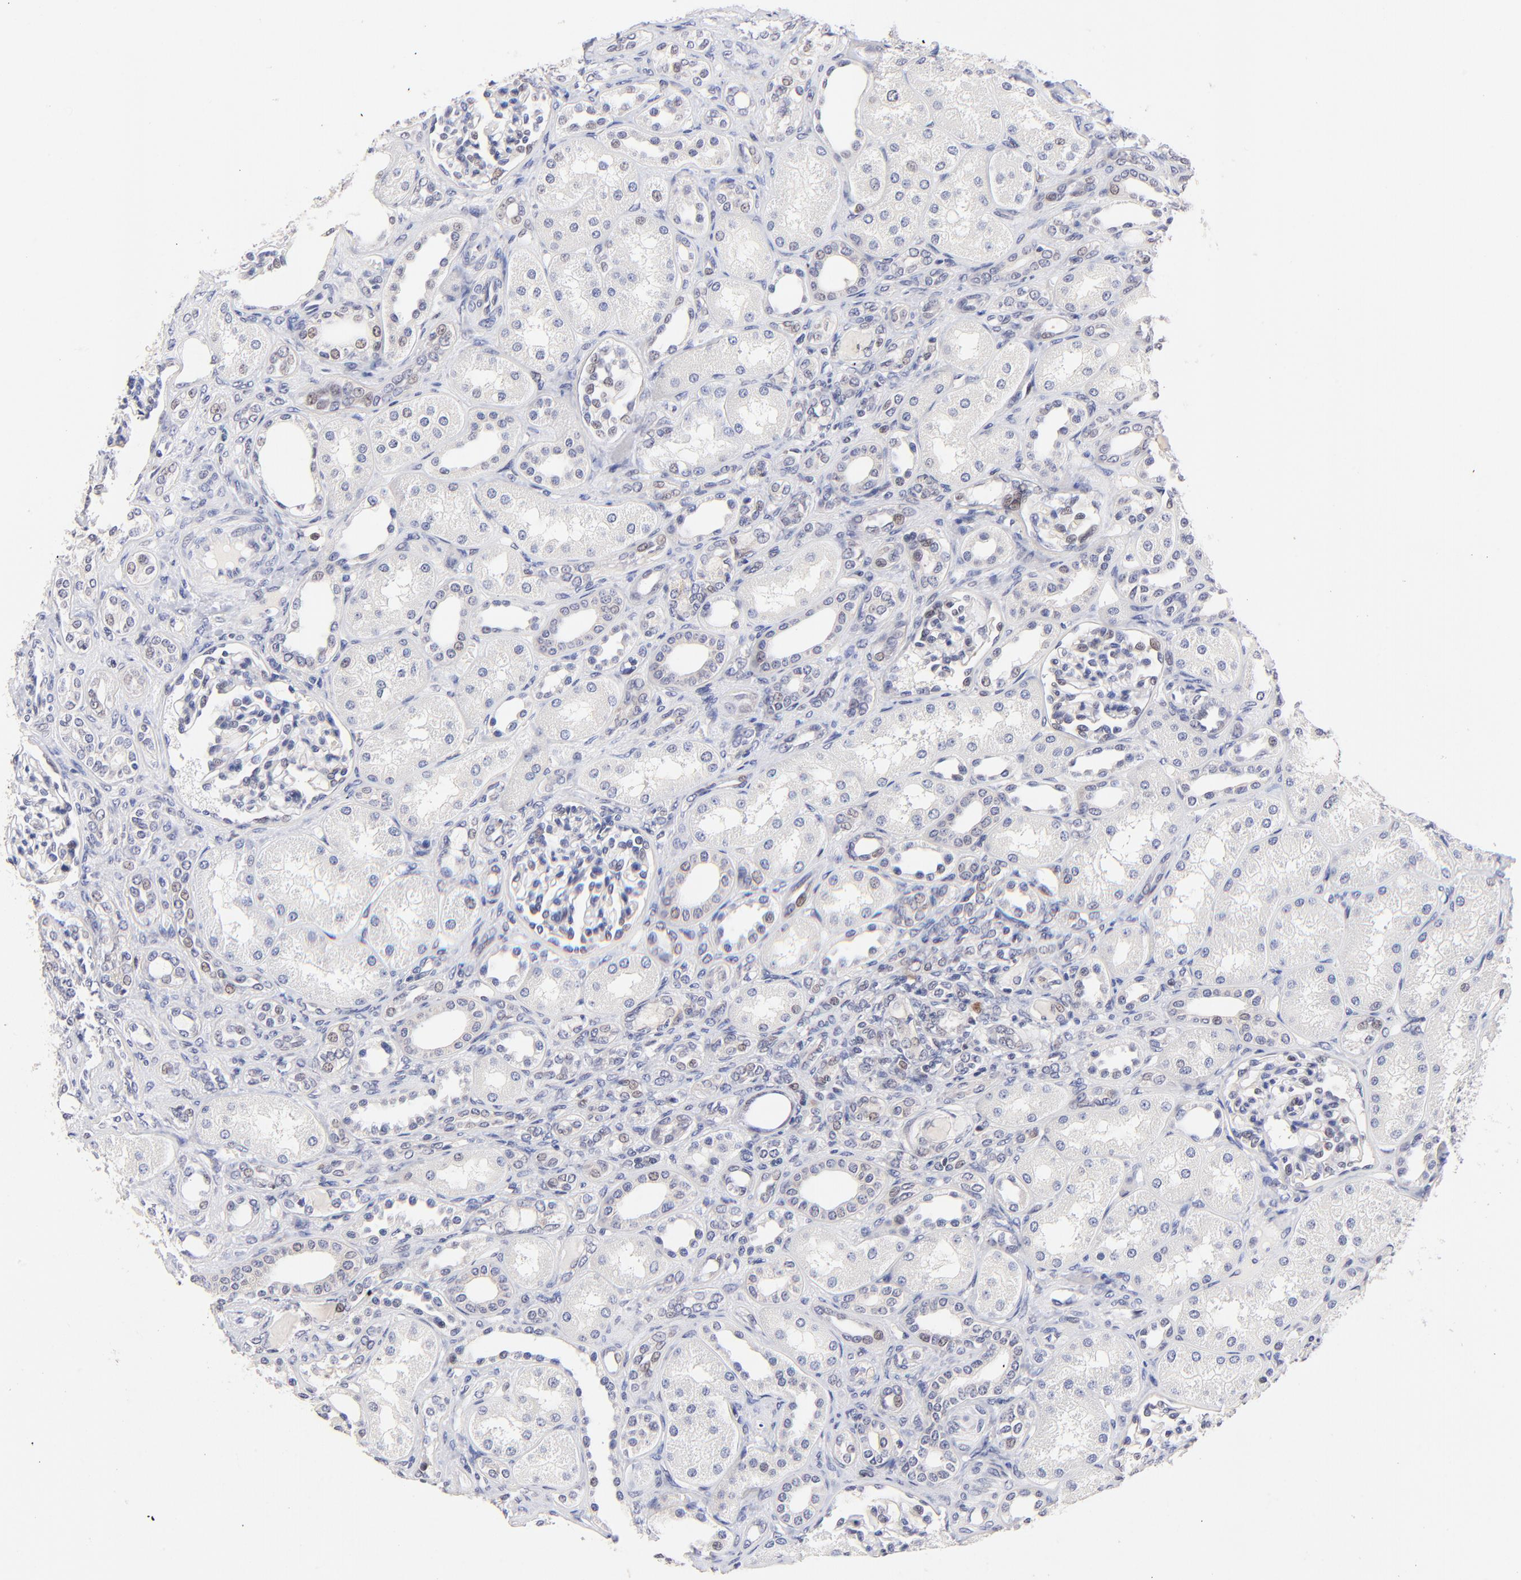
{"staining": {"intensity": "negative", "quantity": "none", "location": "none"}, "tissue": "kidney", "cell_type": "Cells in glomeruli", "image_type": "normal", "snomed": [{"axis": "morphology", "description": "Normal tissue, NOS"}, {"axis": "topography", "description": "Kidney"}], "caption": "This is an immunohistochemistry image of benign kidney. There is no staining in cells in glomeruli.", "gene": "ZNF155", "patient": {"sex": "male", "age": 7}}